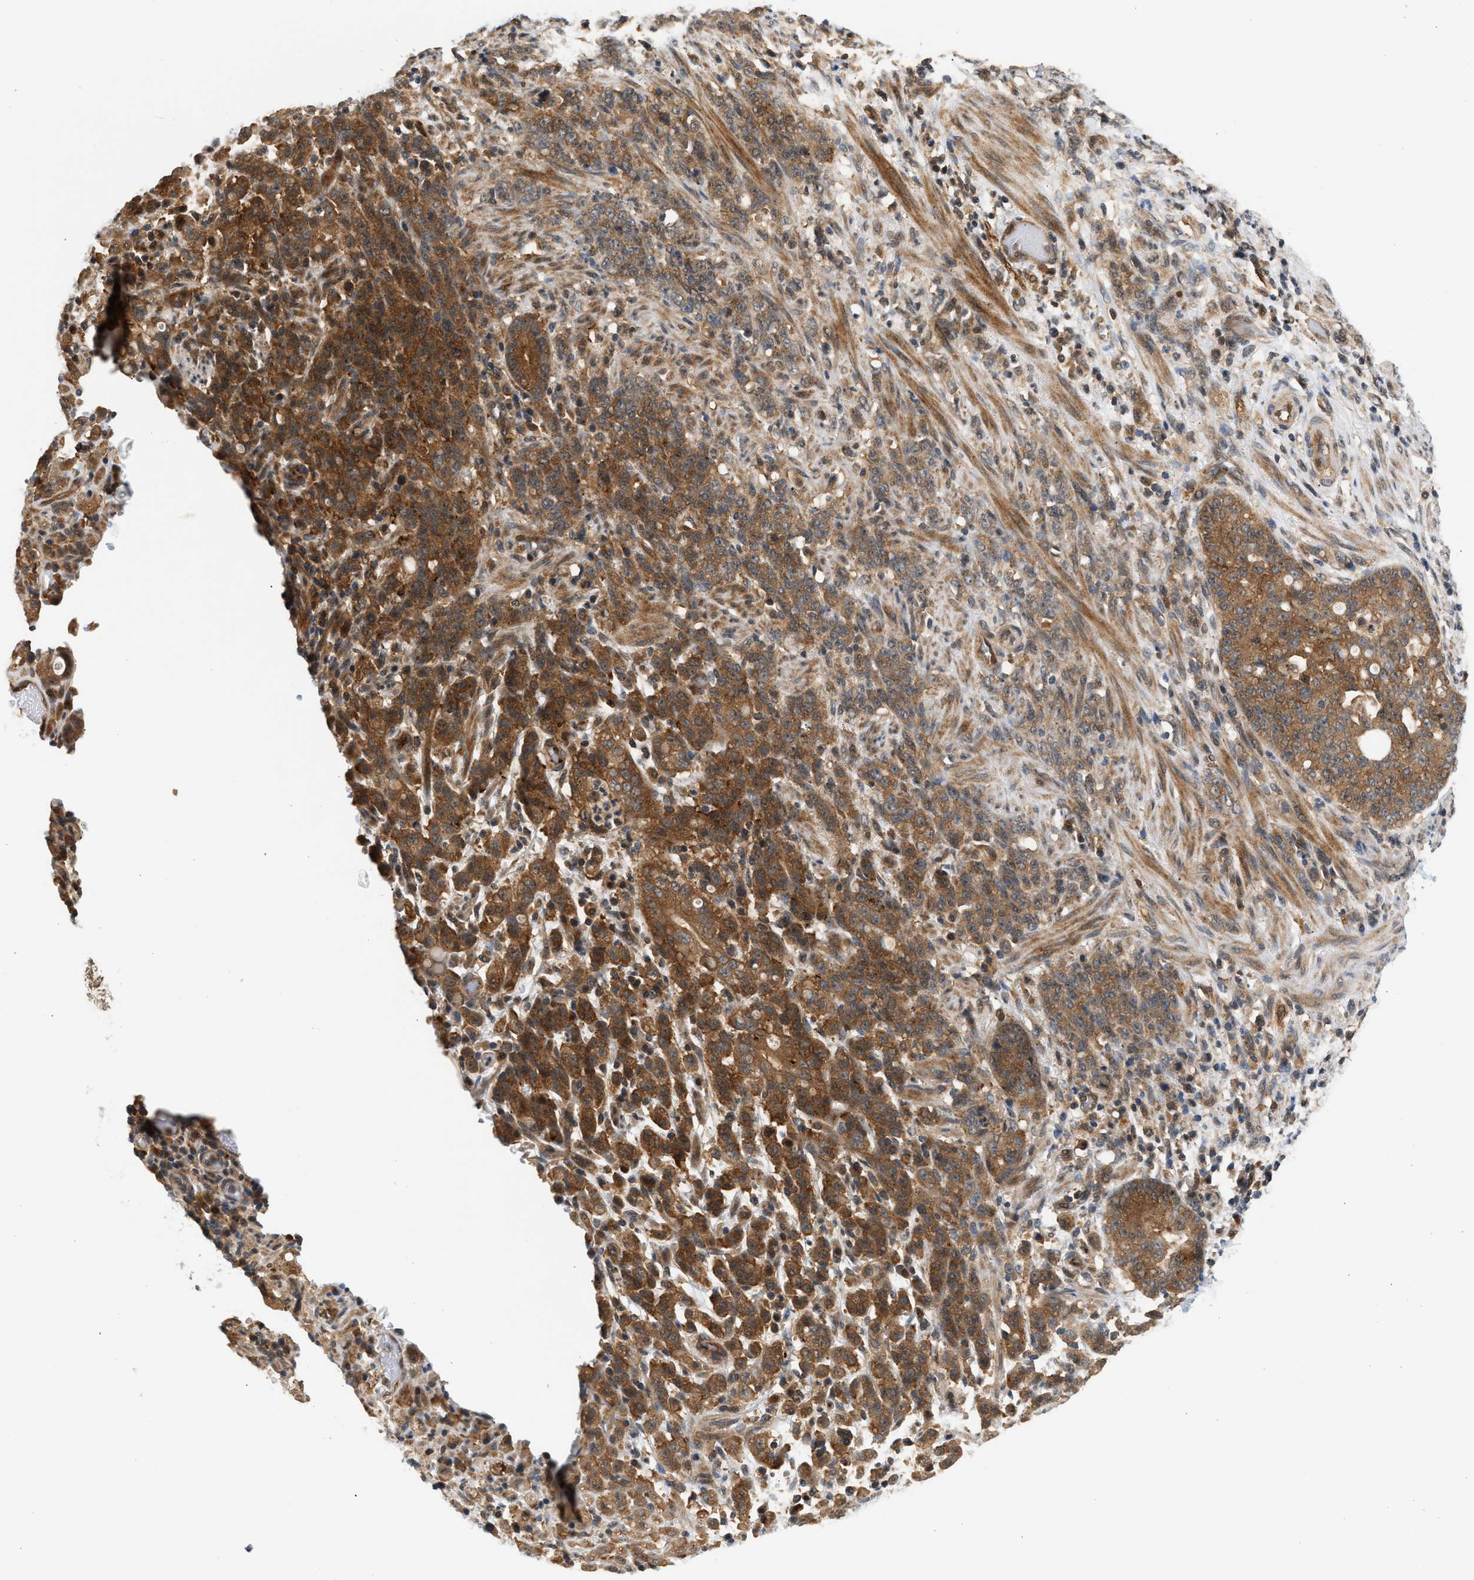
{"staining": {"intensity": "moderate", "quantity": ">75%", "location": "cytoplasmic/membranous"}, "tissue": "stomach cancer", "cell_type": "Tumor cells", "image_type": "cancer", "snomed": [{"axis": "morphology", "description": "Adenocarcinoma, NOS"}, {"axis": "topography", "description": "Stomach, lower"}], "caption": "IHC (DAB (3,3'-diaminobenzidine)) staining of human adenocarcinoma (stomach) demonstrates moderate cytoplasmic/membranous protein staining in about >75% of tumor cells.", "gene": "MAP2K5", "patient": {"sex": "male", "age": 88}}